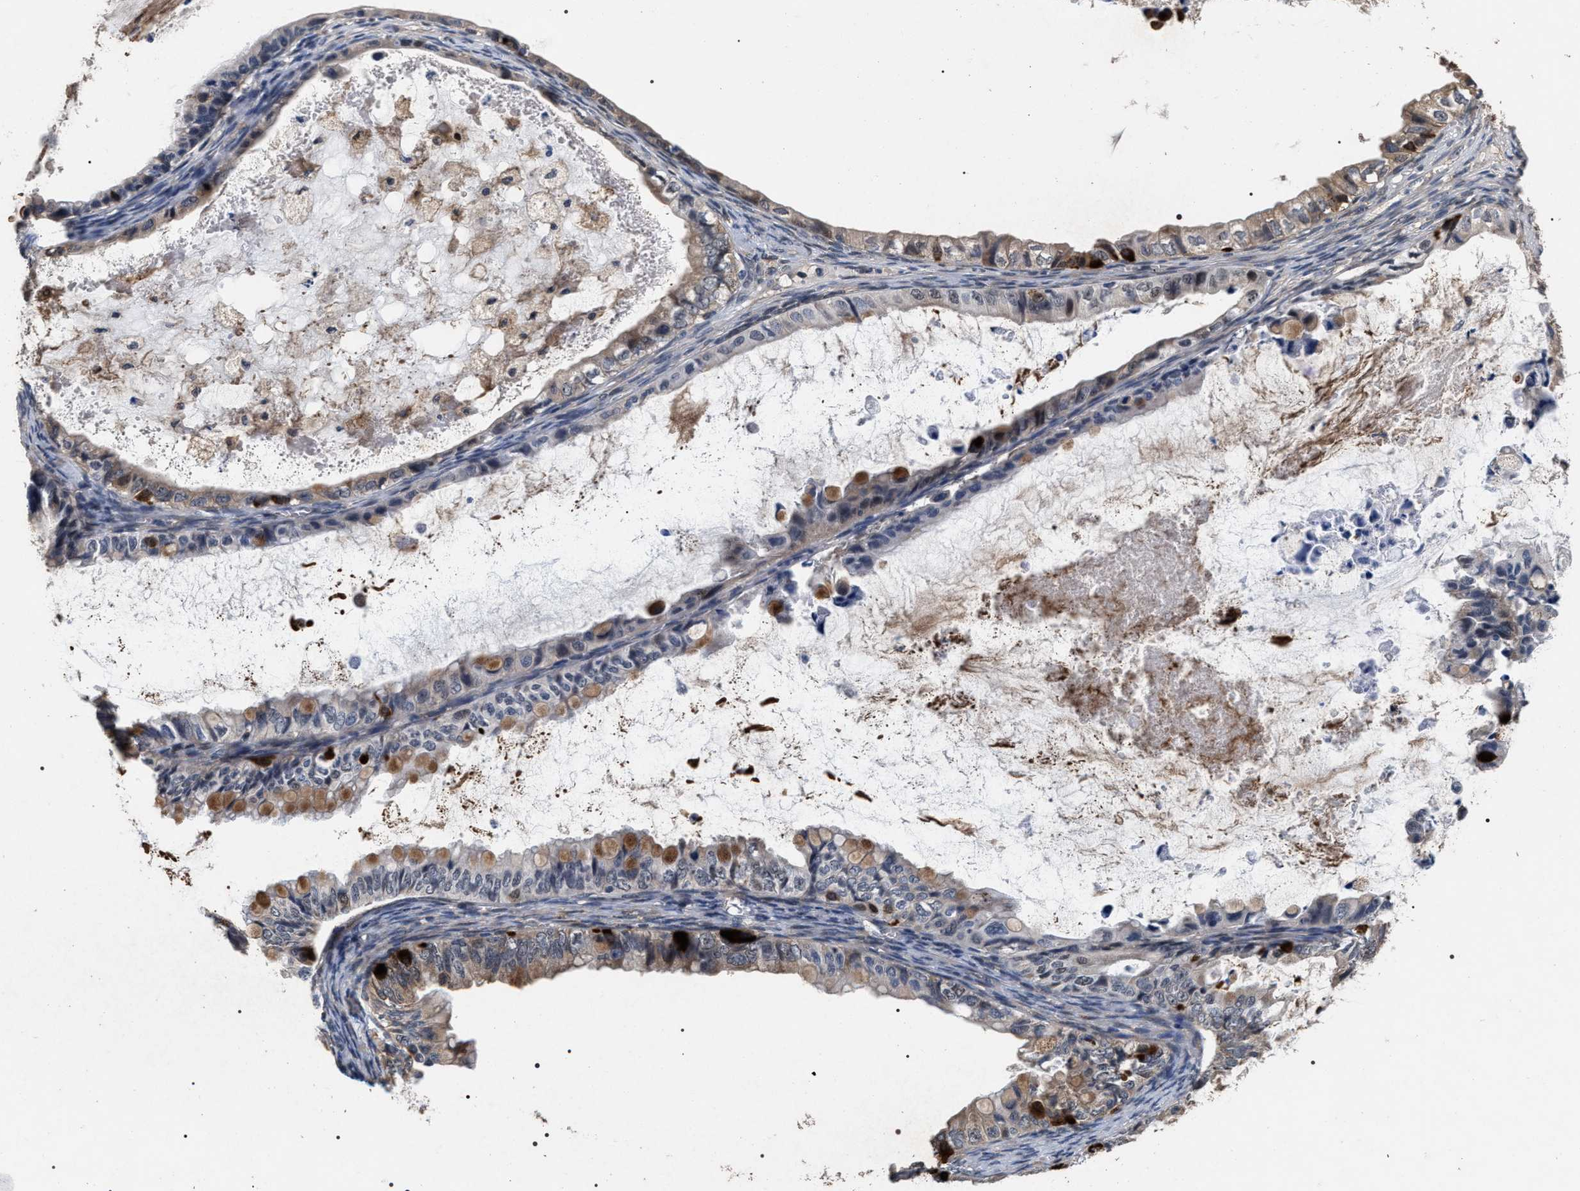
{"staining": {"intensity": "moderate", "quantity": "25%-75%", "location": "cytoplasmic/membranous"}, "tissue": "ovarian cancer", "cell_type": "Tumor cells", "image_type": "cancer", "snomed": [{"axis": "morphology", "description": "Cystadenocarcinoma, mucinous, NOS"}, {"axis": "topography", "description": "Ovary"}], "caption": "DAB immunohistochemical staining of ovarian cancer (mucinous cystadenocarcinoma) reveals moderate cytoplasmic/membranous protein staining in about 25%-75% of tumor cells.", "gene": "UPF3A", "patient": {"sex": "female", "age": 80}}